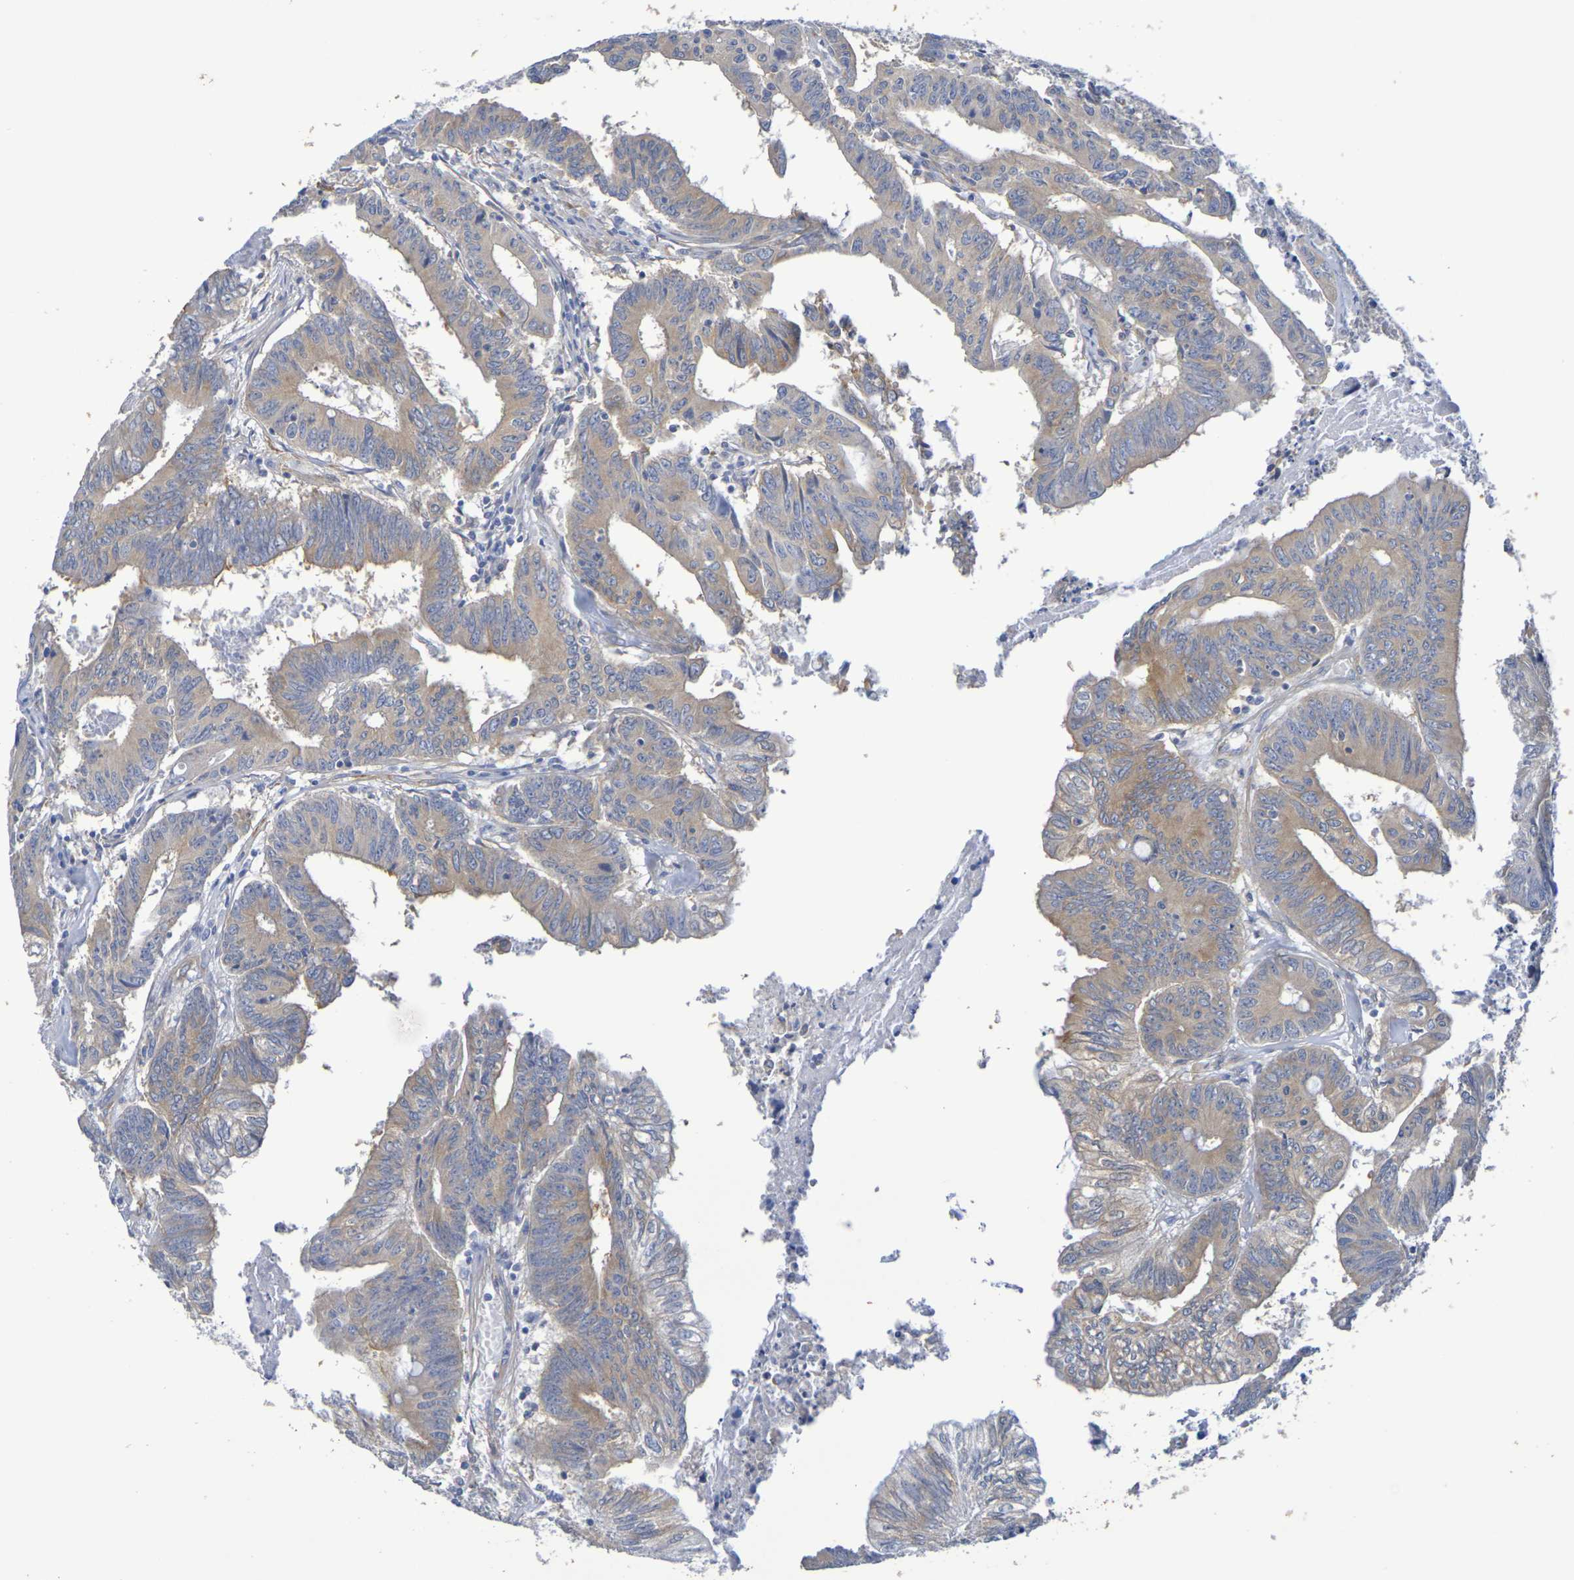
{"staining": {"intensity": "moderate", "quantity": "25%-75%", "location": "cytoplasmic/membranous"}, "tissue": "colorectal cancer", "cell_type": "Tumor cells", "image_type": "cancer", "snomed": [{"axis": "morphology", "description": "Adenocarcinoma, NOS"}, {"axis": "topography", "description": "Colon"}], "caption": "This photomicrograph displays adenocarcinoma (colorectal) stained with immunohistochemistry to label a protein in brown. The cytoplasmic/membranous of tumor cells show moderate positivity for the protein. Nuclei are counter-stained blue.", "gene": "TMCC3", "patient": {"sex": "male", "age": 45}}